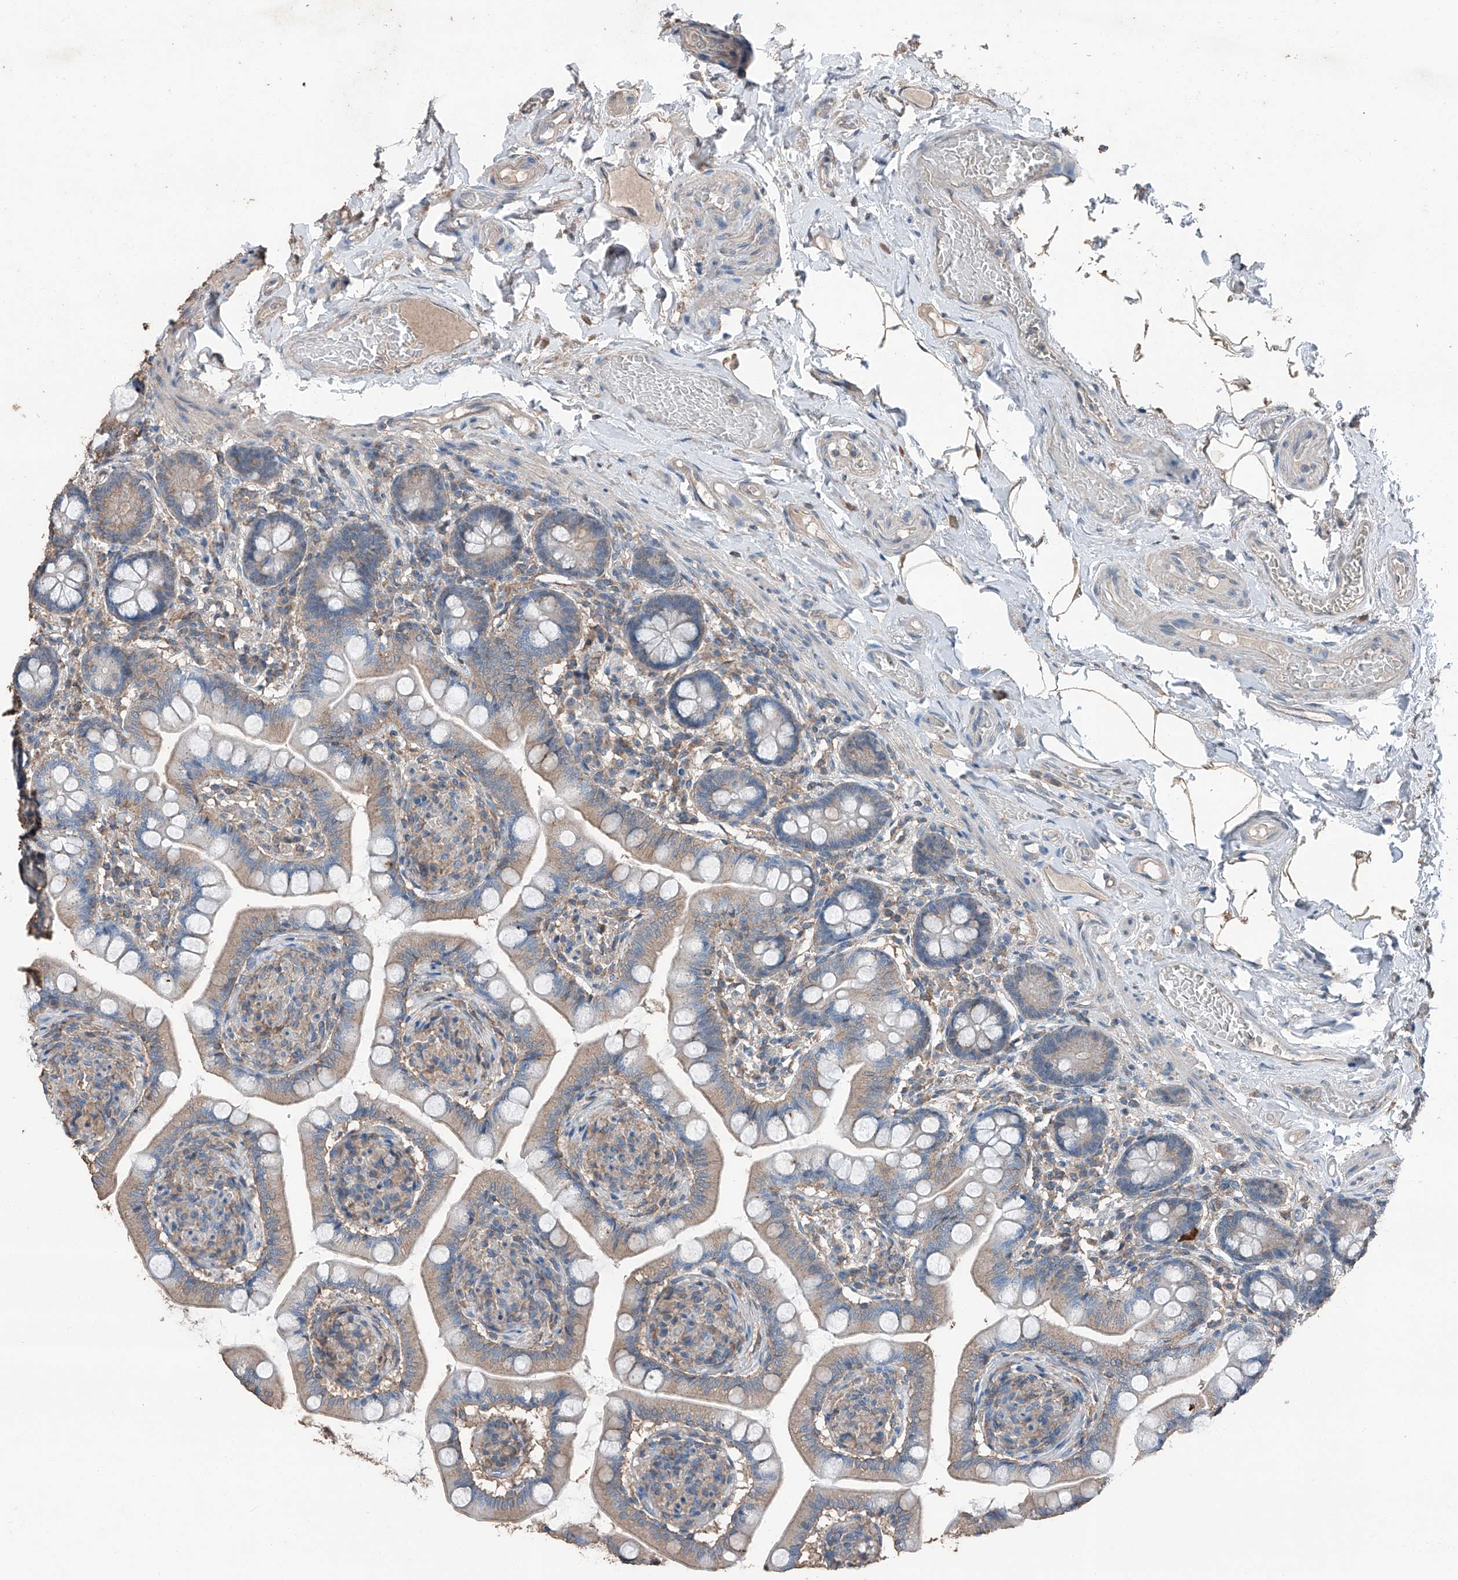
{"staining": {"intensity": "weak", "quantity": "25%-75%", "location": "cytoplasmic/membranous"}, "tissue": "small intestine", "cell_type": "Glandular cells", "image_type": "normal", "snomed": [{"axis": "morphology", "description": "Normal tissue, NOS"}, {"axis": "topography", "description": "Small intestine"}], "caption": "The immunohistochemical stain labels weak cytoplasmic/membranous positivity in glandular cells of benign small intestine. (DAB (3,3'-diaminobenzidine) = brown stain, brightfield microscopy at high magnification).", "gene": "MAMLD1", "patient": {"sex": "female", "age": 64}}